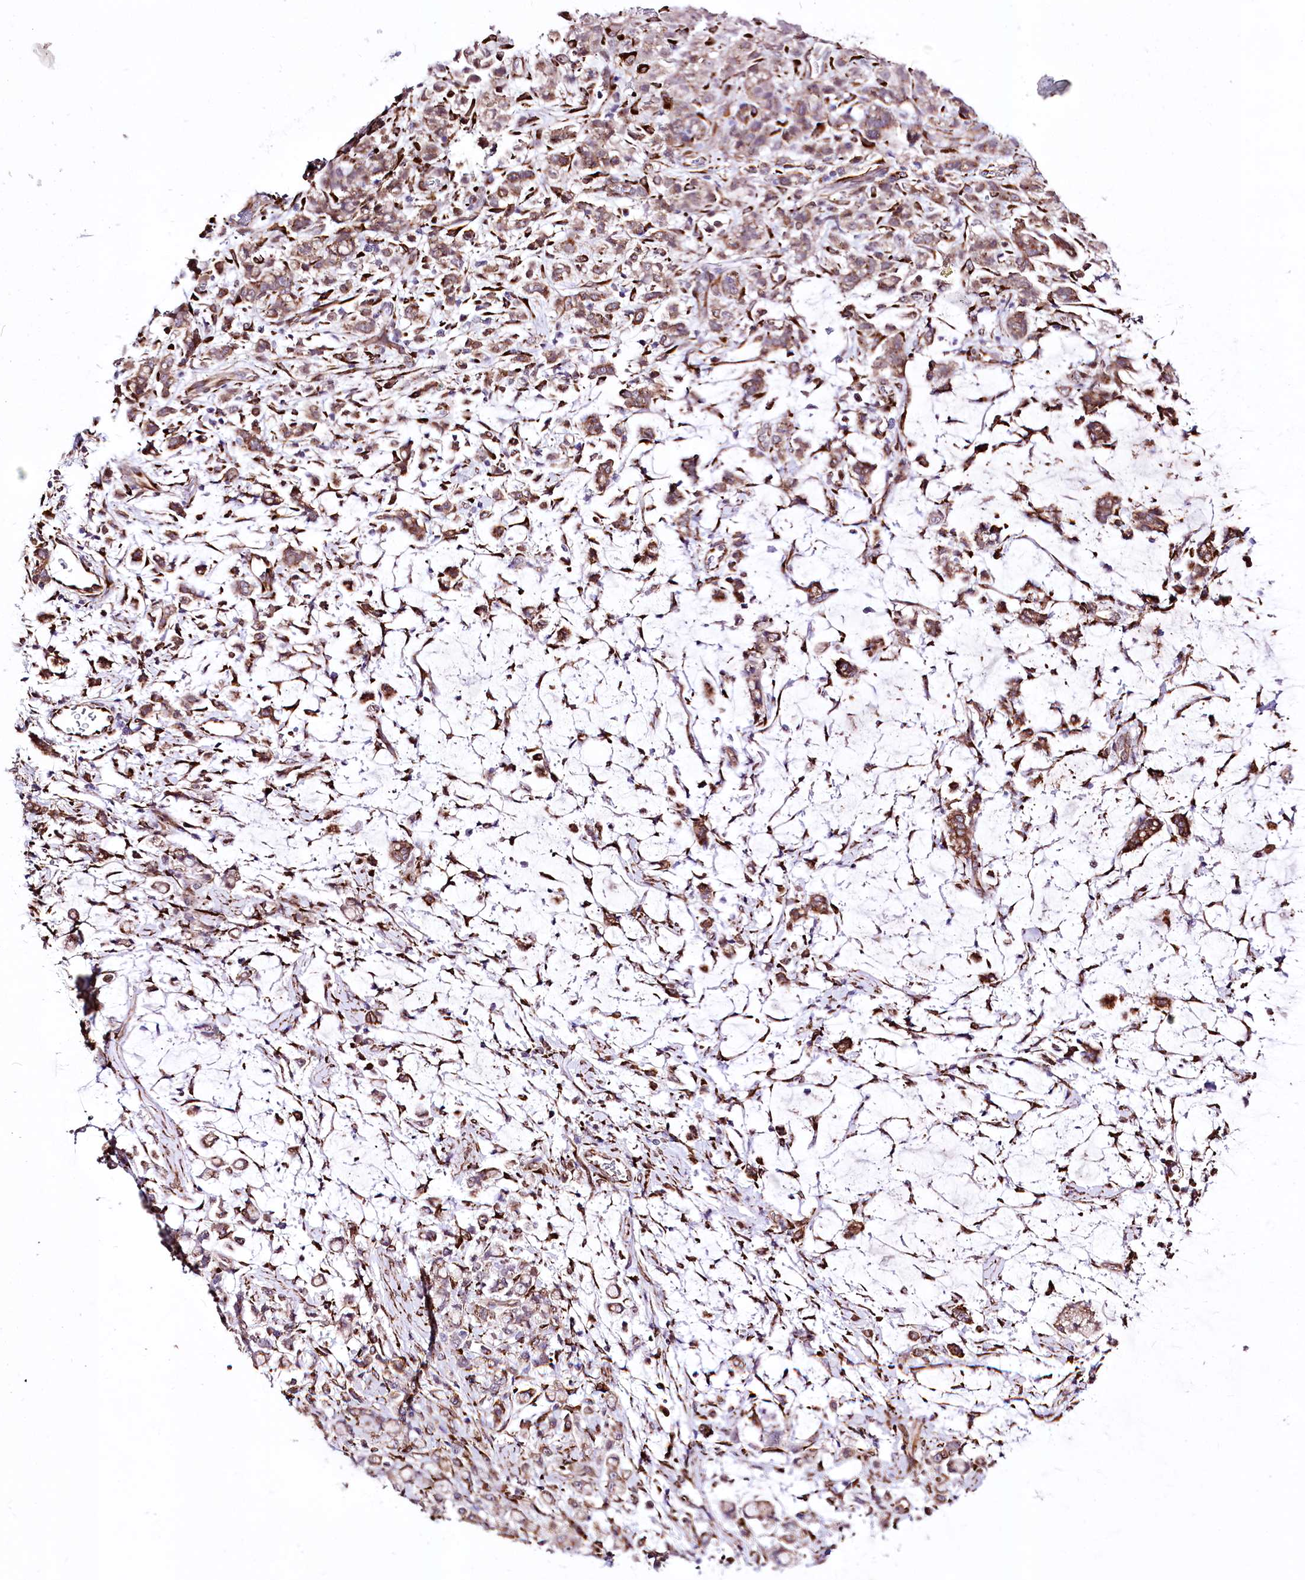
{"staining": {"intensity": "moderate", "quantity": ">75%", "location": "cytoplasmic/membranous"}, "tissue": "stomach cancer", "cell_type": "Tumor cells", "image_type": "cancer", "snomed": [{"axis": "morphology", "description": "Adenocarcinoma, NOS"}, {"axis": "topography", "description": "Stomach"}], "caption": "Immunohistochemistry (IHC) image of neoplastic tissue: adenocarcinoma (stomach) stained using IHC displays medium levels of moderate protein expression localized specifically in the cytoplasmic/membranous of tumor cells, appearing as a cytoplasmic/membranous brown color.", "gene": "WWC1", "patient": {"sex": "female", "age": 60}}